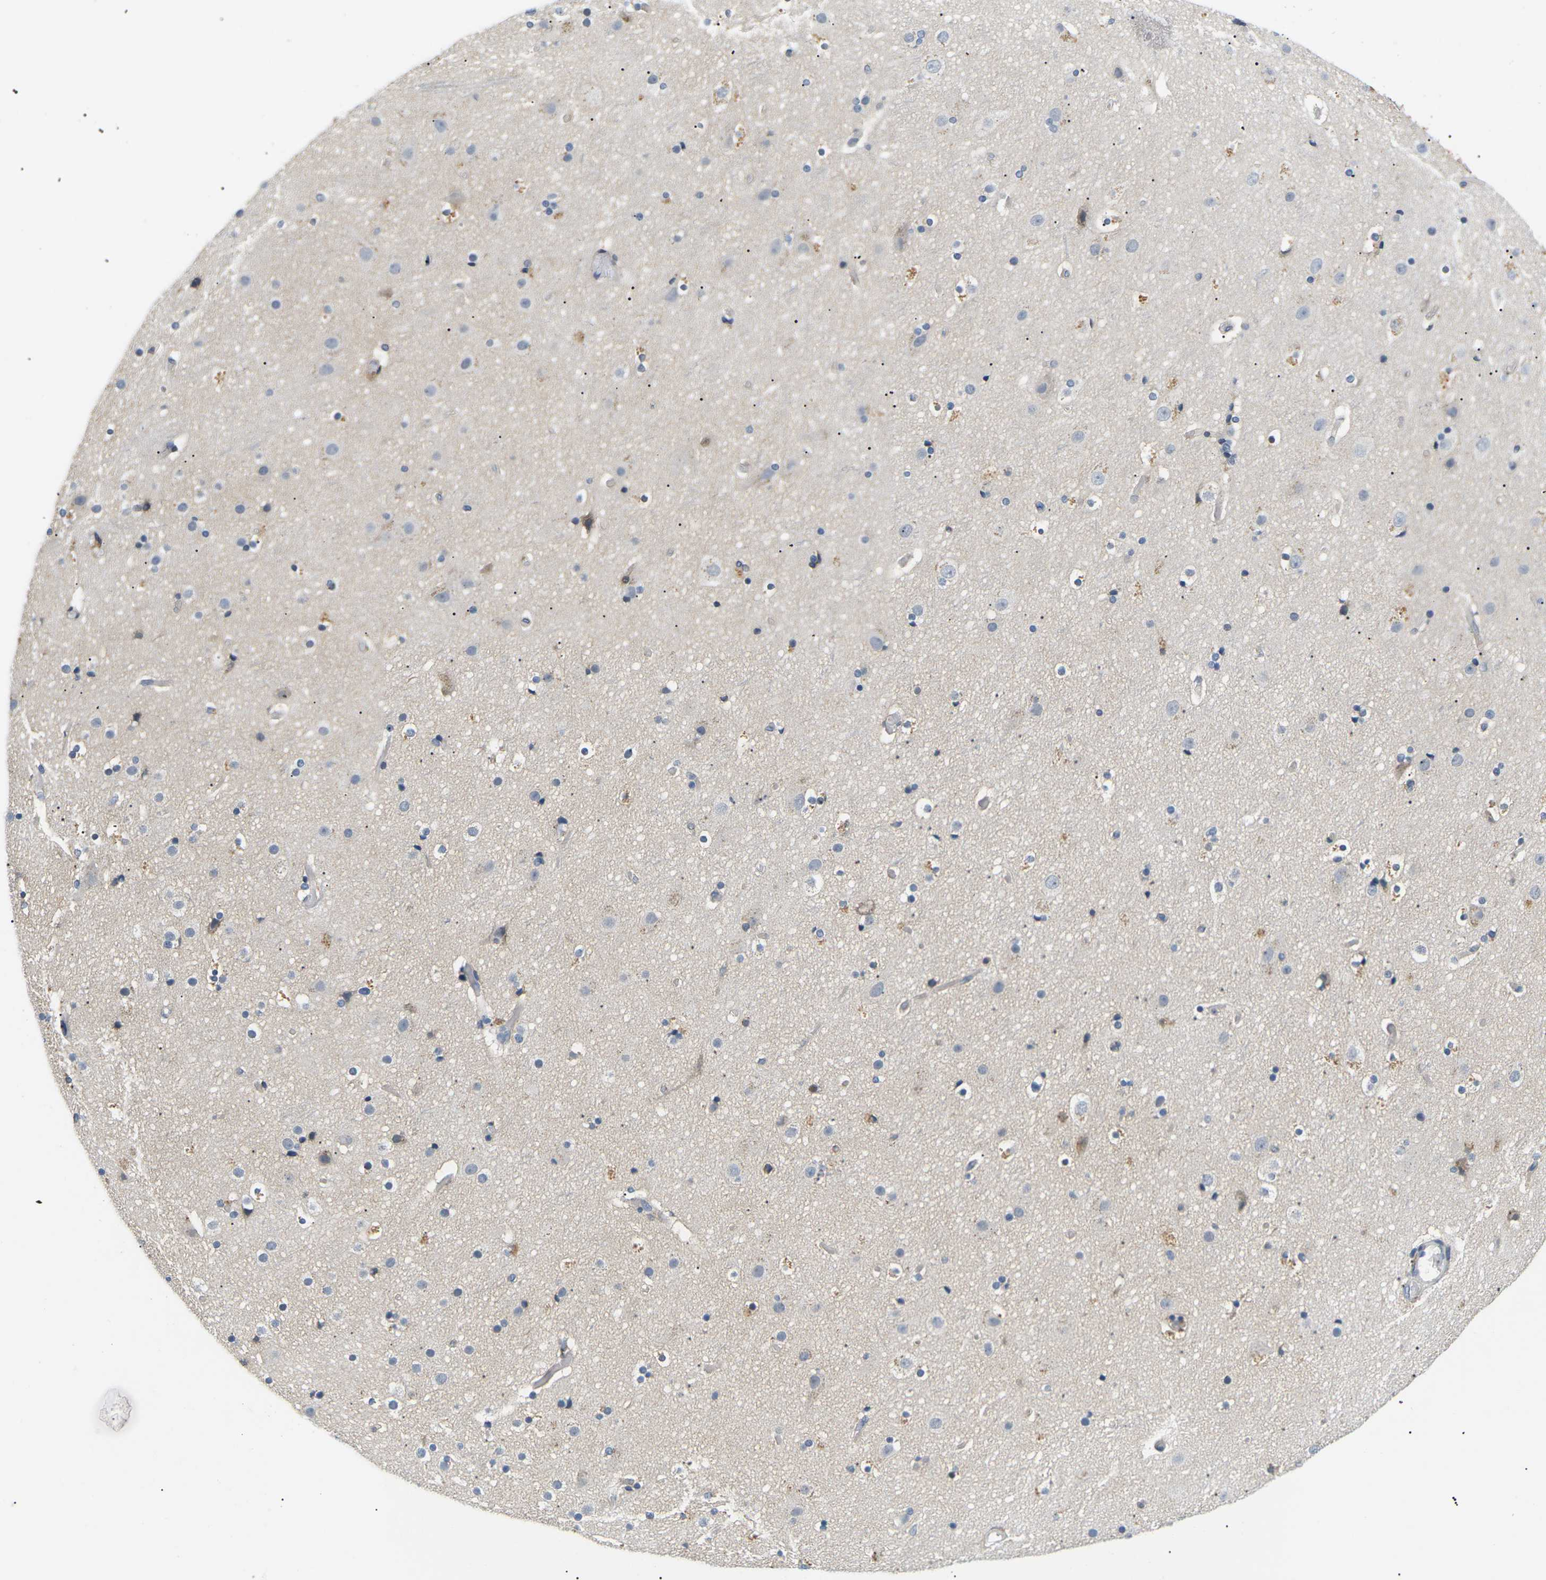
{"staining": {"intensity": "negative", "quantity": "none", "location": "none"}, "tissue": "cerebral cortex", "cell_type": "Endothelial cells", "image_type": "normal", "snomed": [{"axis": "morphology", "description": "Normal tissue, NOS"}, {"axis": "topography", "description": "Cerebral cortex"}], "caption": "This histopathology image is of benign cerebral cortex stained with immunohistochemistry (IHC) to label a protein in brown with the nuclei are counter-stained blue. There is no expression in endothelial cells.", "gene": "EVA1C", "patient": {"sex": "male", "age": 57}}